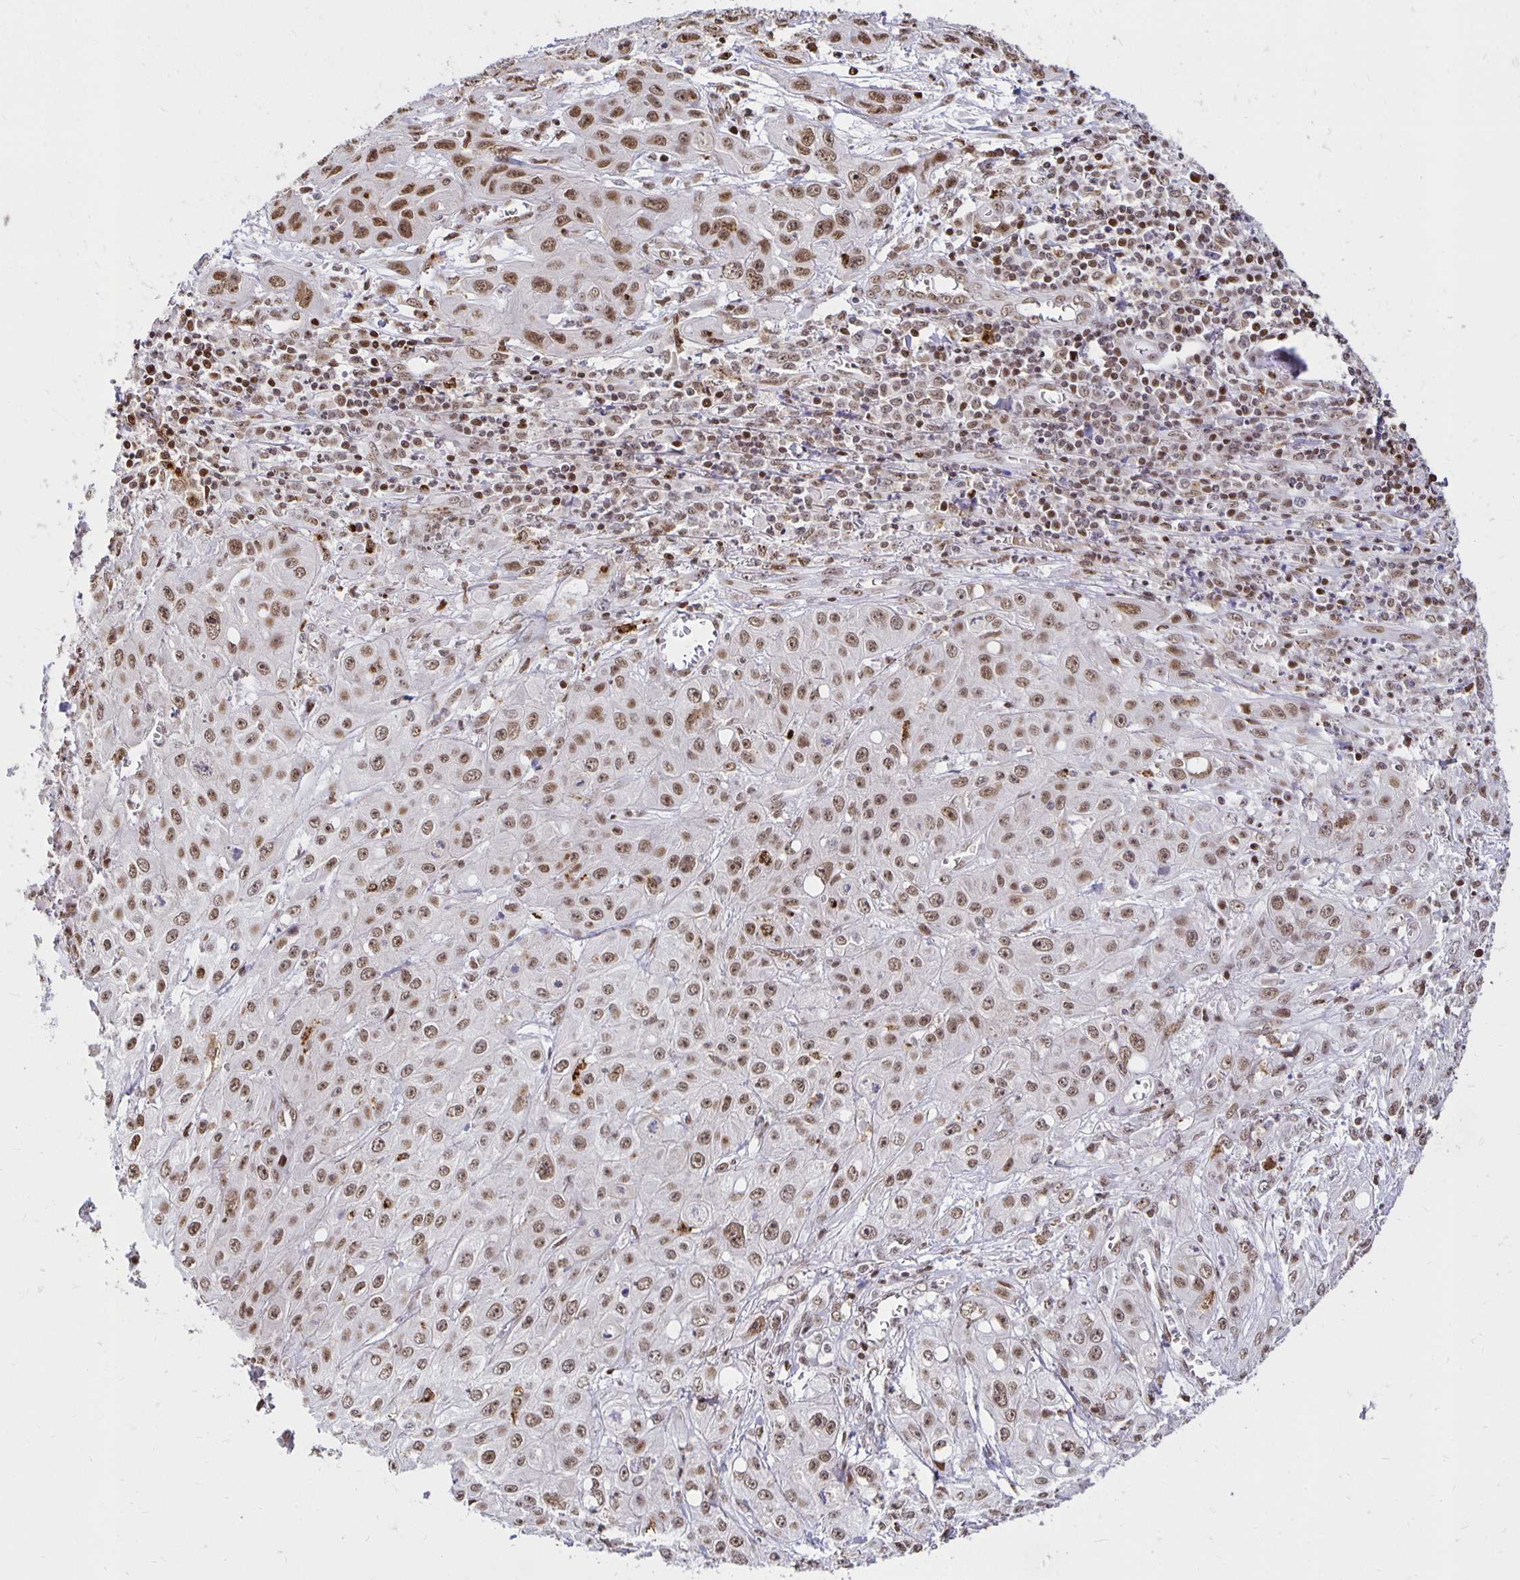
{"staining": {"intensity": "moderate", "quantity": ">75%", "location": "nuclear"}, "tissue": "skin cancer", "cell_type": "Tumor cells", "image_type": "cancer", "snomed": [{"axis": "morphology", "description": "Squamous cell carcinoma, NOS"}, {"axis": "topography", "description": "Skin"}, {"axis": "topography", "description": "Vulva"}], "caption": "Brown immunohistochemical staining in human skin cancer exhibits moderate nuclear staining in approximately >75% of tumor cells. Using DAB (brown) and hematoxylin (blue) stains, captured at high magnification using brightfield microscopy.", "gene": "ZNF579", "patient": {"sex": "female", "age": 71}}